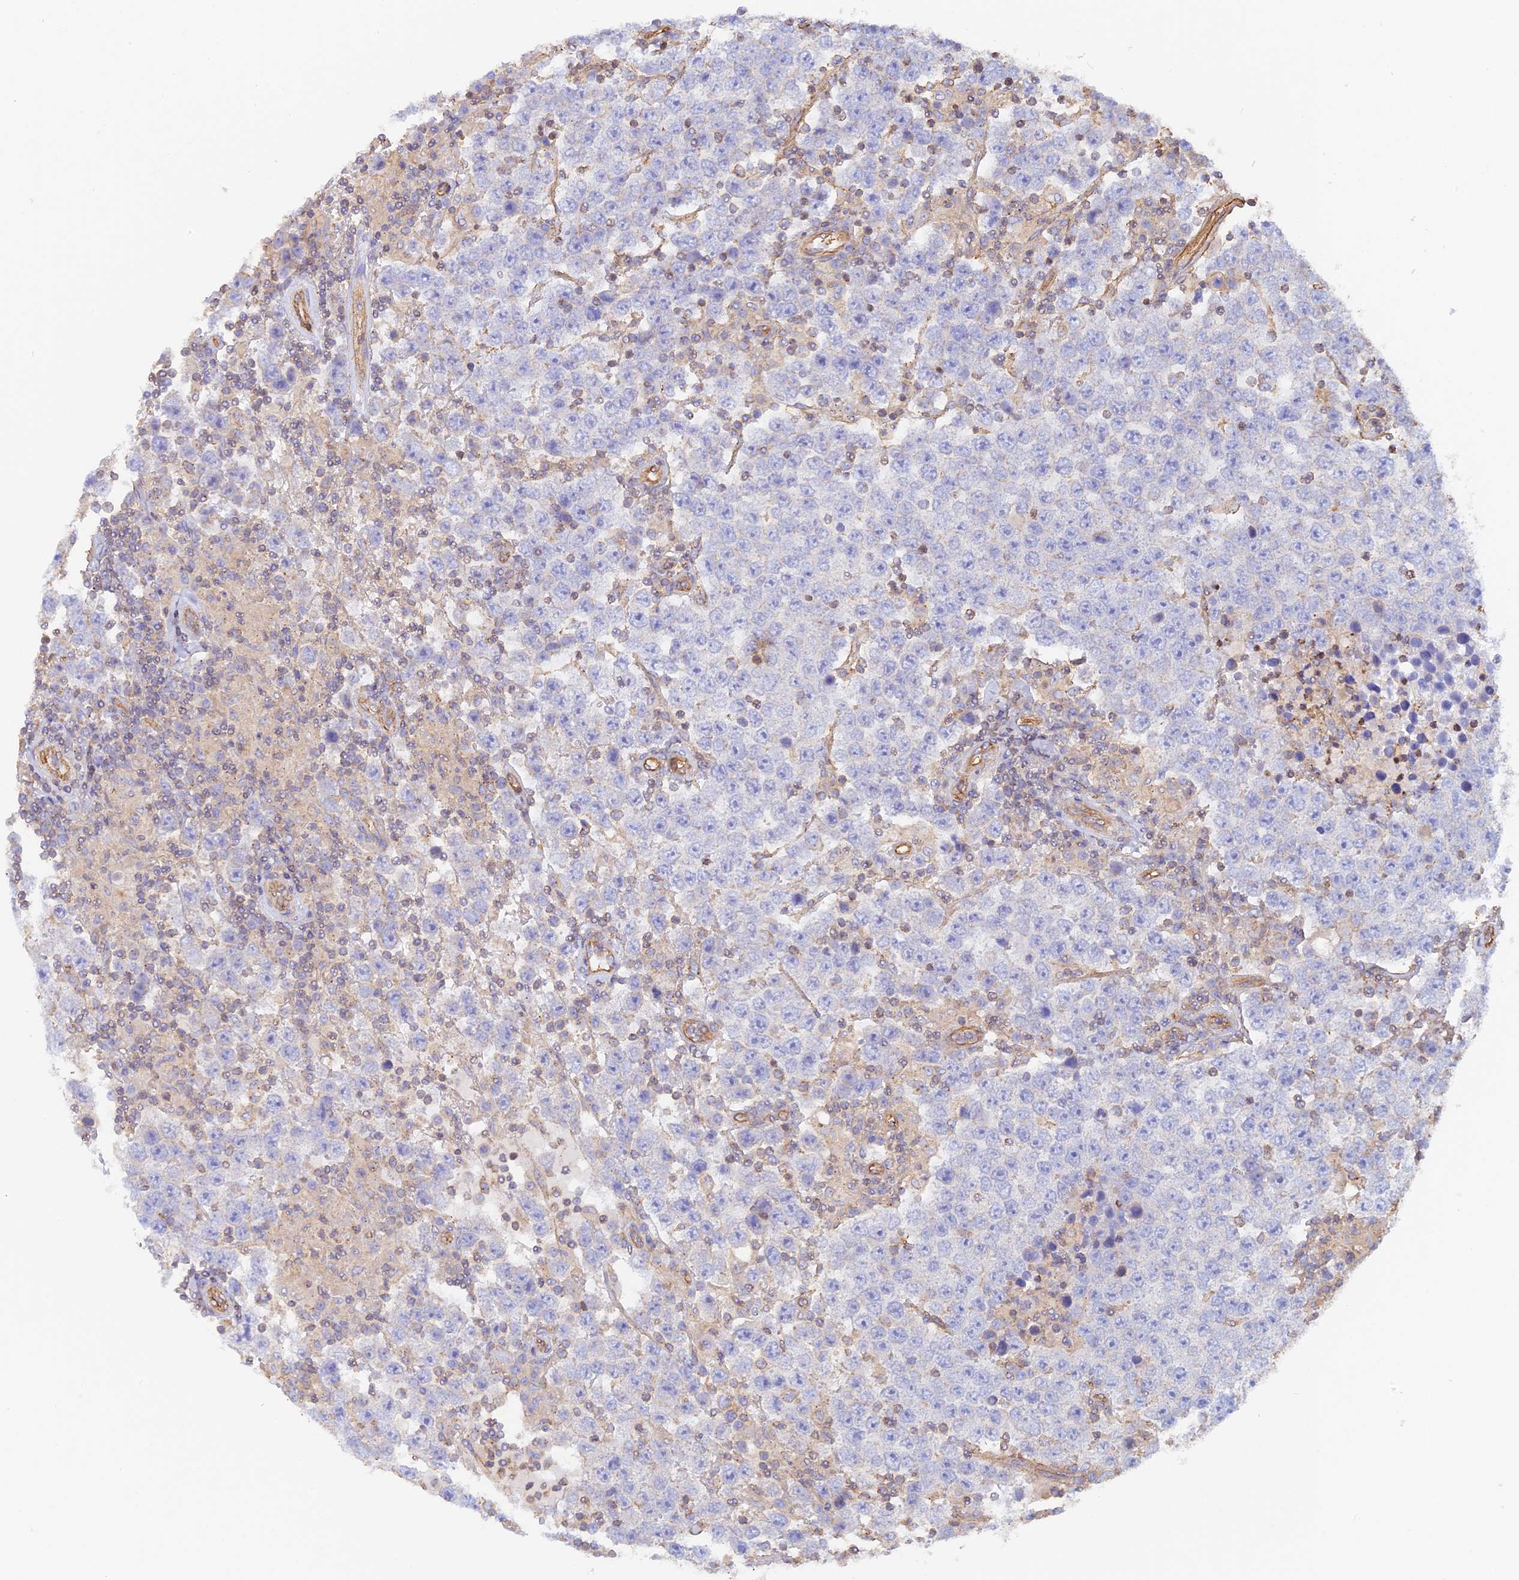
{"staining": {"intensity": "negative", "quantity": "none", "location": "none"}, "tissue": "testis cancer", "cell_type": "Tumor cells", "image_type": "cancer", "snomed": [{"axis": "morphology", "description": "Normal tissue, NOS"}, {"axis": "morphology", "description": "Urothelial carcinoma, High grade"}, {"axis": "morphology", "description": "Seminoma, NOS"}, {"axis": "morphology", "description": "Carcinoma, Embryonal, NOS"}, {"axis": "topography", "description": "Urinary bladder"}, {"axis": "topography", "description": "Testis"}], "caption": "A micrograph of human testis cancer (seminoma) is negative for staining in tumor cells. Brightfield microscopy of immunohistochemistry (IHC) stained with DAB (3,3'-diaminobenzidine) (brown) and hematoxylin (blue), captured at high magnification.", "gene": "VPS18", "patient": {"sex": "male", "age": 41}}